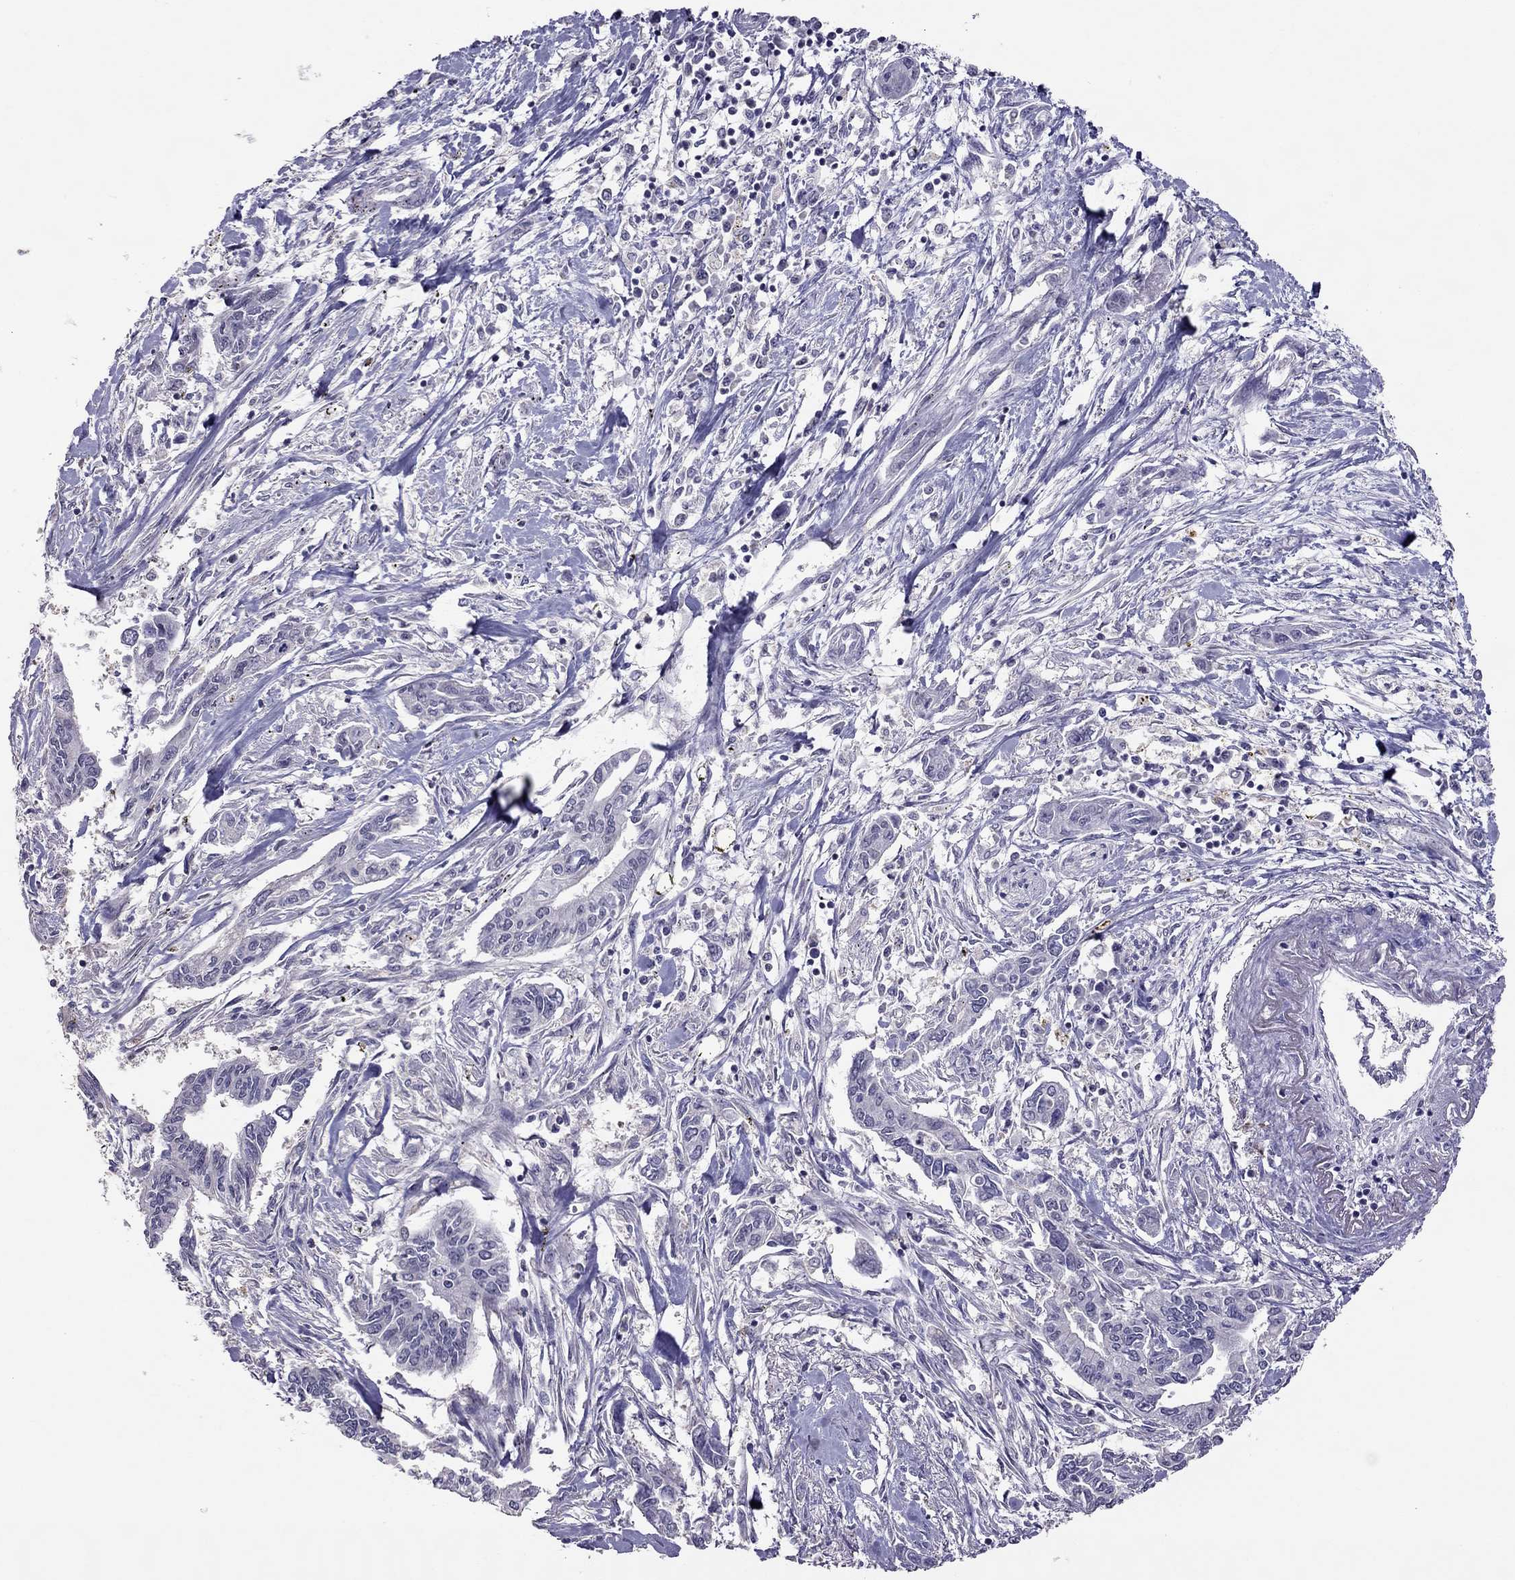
{"staining": {"intensity": "negative", "quantity": "none", "location": "none"}, "tissue": "pancreatic cancer", "cell_type": "Tumor cells", "image_type": "cancer", "snomed": [{"axis": "morphology", "description": "Adenocarcinoma, NOS"}, {"axis": "topography", "description": "Pancreas"}], "caption": "IHC image of pancreatic cancer stained for a protein (brown), which shows no staining in tumor cells. (DAB immunohistochemistry (IHC) visualized using brightfield microscopy, high magnification).", "gene": "LRRC46", "patient": {"sex": "male", "age": 60}}